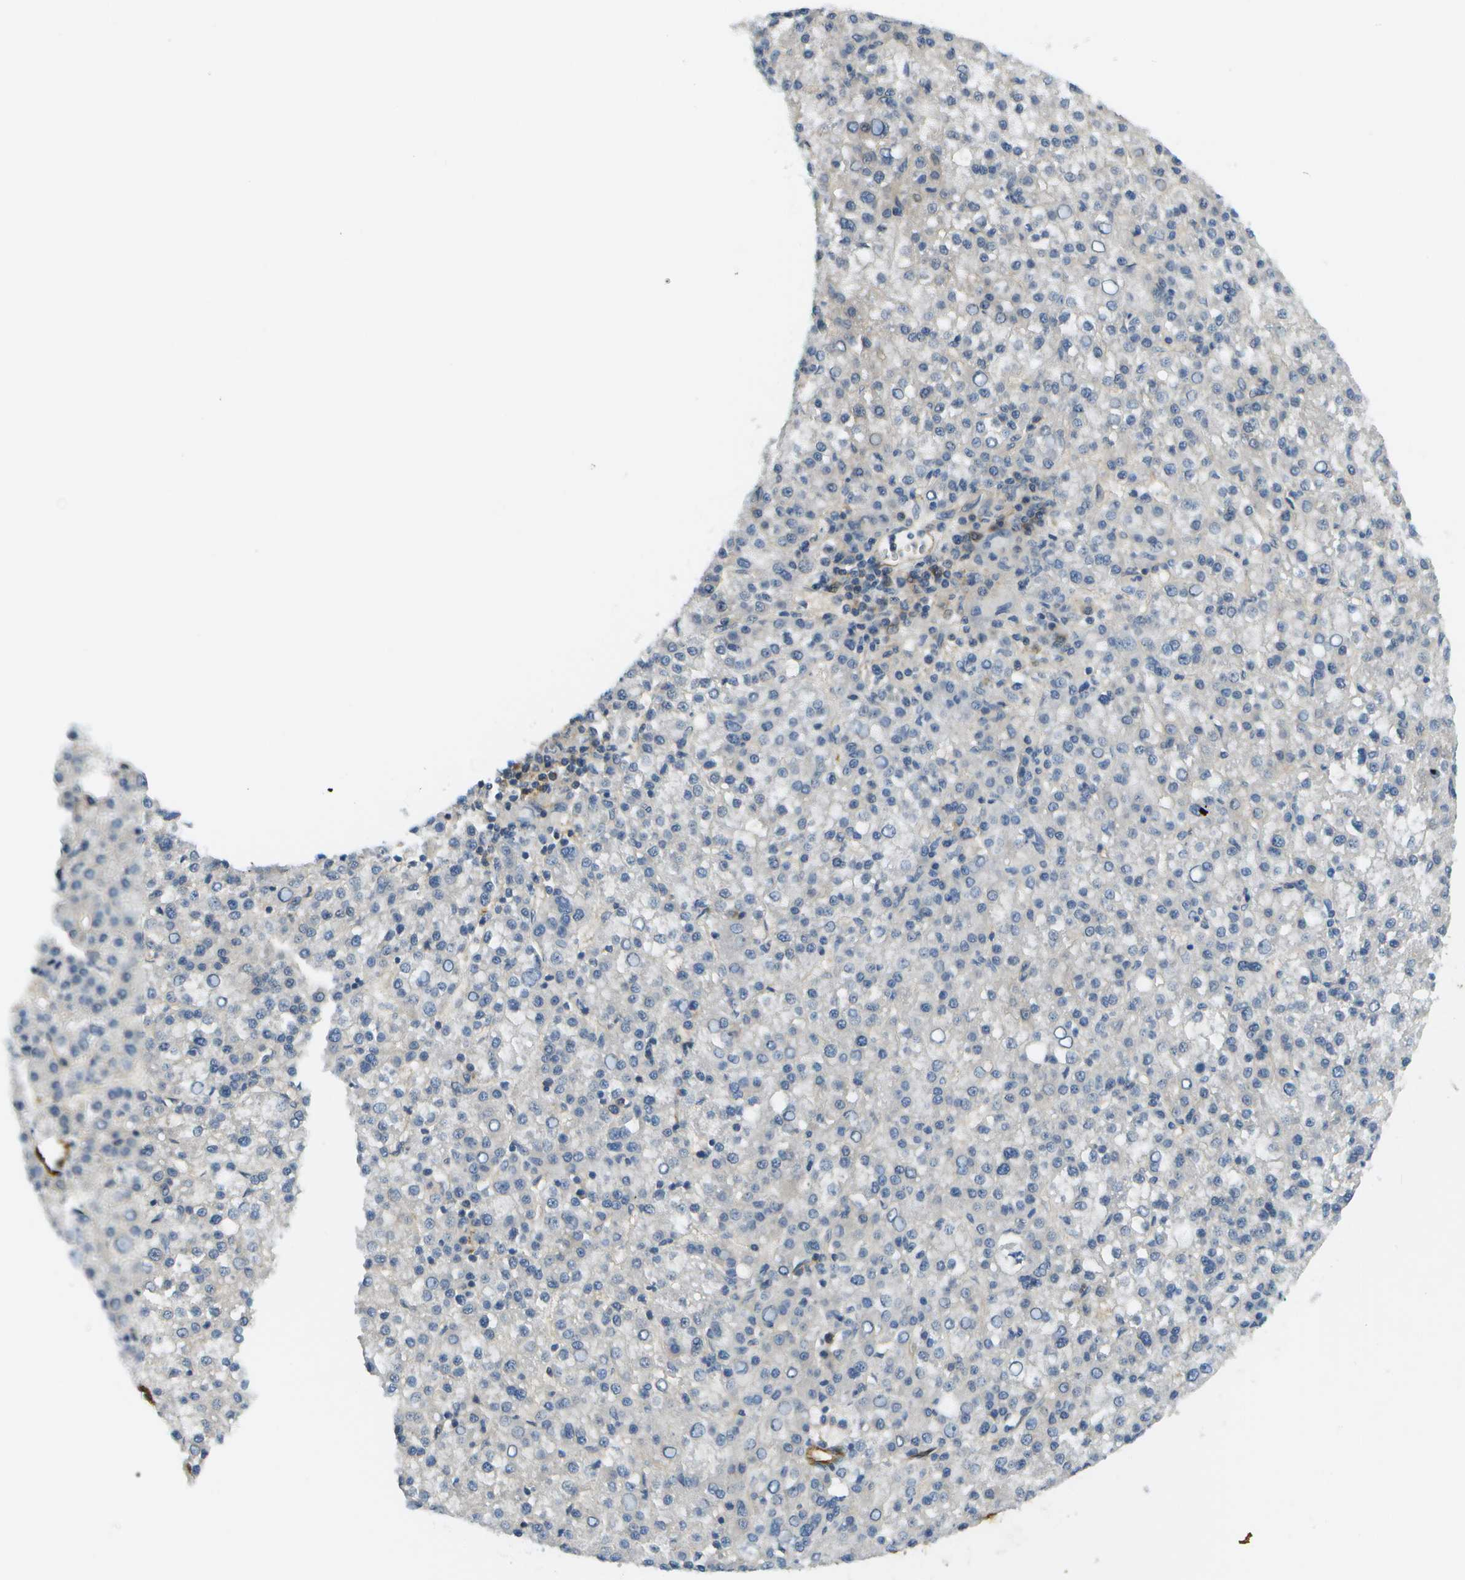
{"staining": {"intensity": "negative", "quantity": "none", "location": "none"}, "tissue": "liver cancer", "cell_type": "Tumor cells", "image_type": "cancer", "snomed": [{"axis": "morphology", "description": "Carcinoma, Hepatocellular, NOS"}, {"axis": "topography", "description": "Liver"}], "caption": "Hepatocellular carcinoma (liver) was stained to show a protein in brown. There is no significant positivity in tumor cells.", "gene": "KIAA0040", "patient": {"sex": "female", "age": 58}}